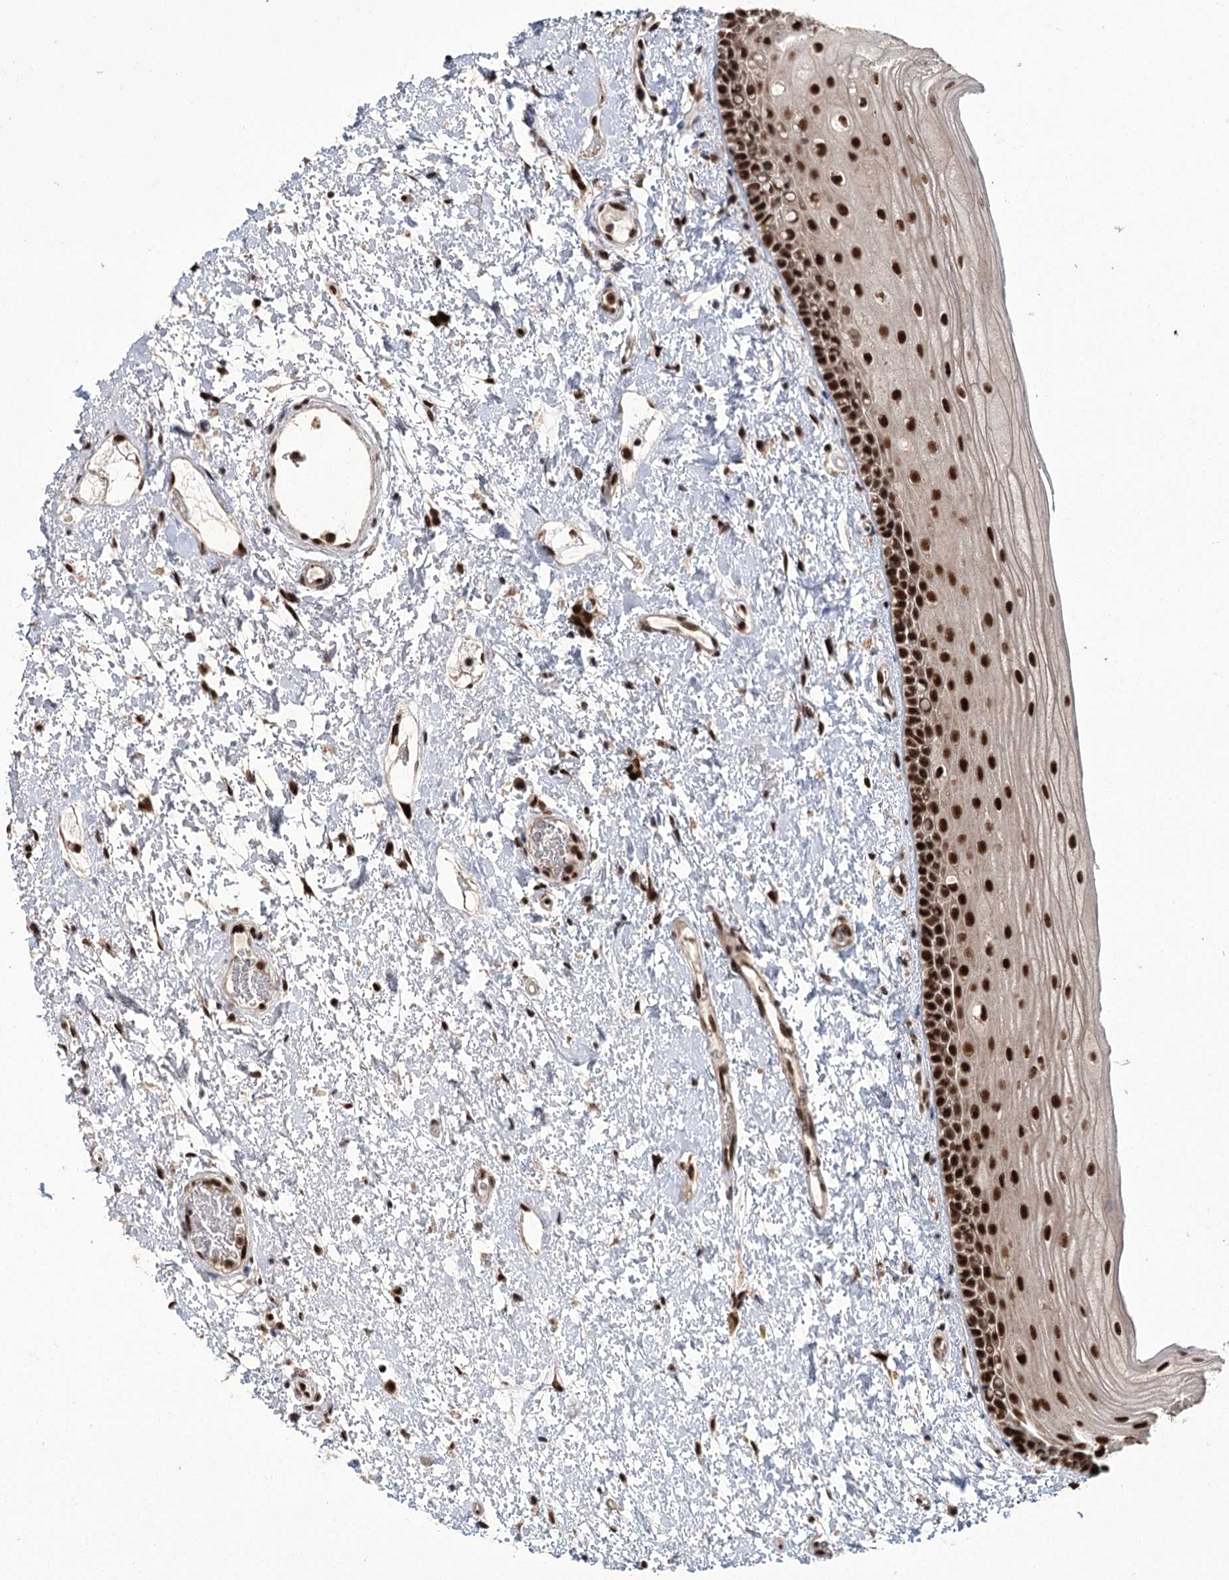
{"staining": {"intensity": "strong", "quantity": ">75%", "location": "nuclear"}, "tissue": "oral mucosa", "cell_type": "Squamous epithelial cells", "image_type": "normal", "snomed": [{"axis": "morphology", "description": "Normal tissue, NOS"}, {"axis": "topography", "description": "Oral tissue"}], "caption": "A brown stain highlights strong nuclear staining of a protein in squamous epithelial cells of unremarkable human oral mucosa. The protein of interest is stained brown, and the nuclei are stained in blue (DAB IHC with brightfield microscopy, high magnification).", "gene": "ERCC3", "patient": {"sex": "female", "age": 76}}